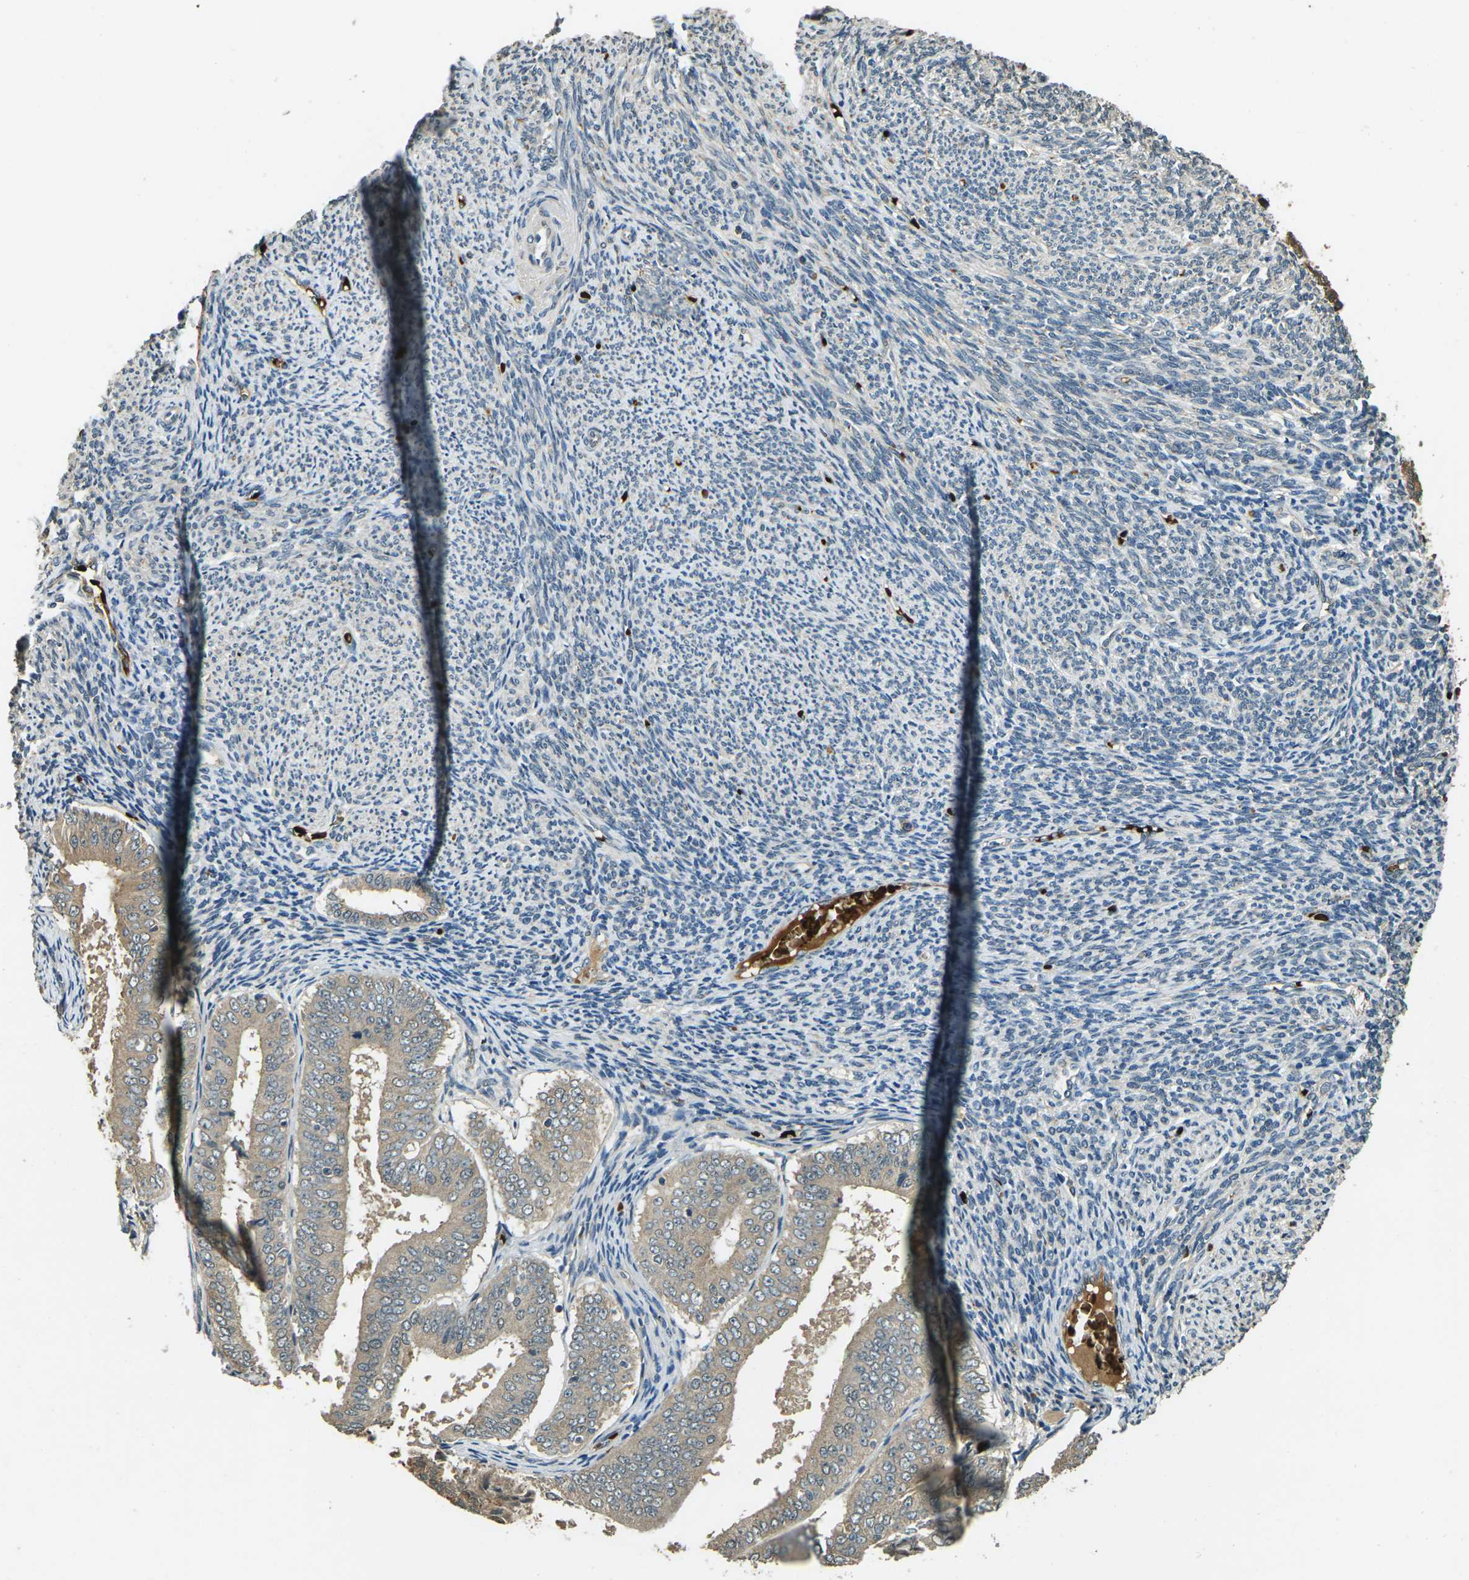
{"staining": {"intensity": "weak", "quantity": ">75%", "location": "cytoplasmic/membranous"}, "tissue": "endometrial cancer", "cell_type": "Tumor cells", "image_type": "cancer", "snomed": [{"axis": "morphology", "description": "Adenocarcinoma, NOS"}, {"axis": "topography", "description": "Endometrium"}], "caption": "Immunohistochemical staining of human endometrial cancer (adenocarcinoma) exhibits low levels of weak cytoplasmic/membranous protein staining in about >75% of tumor cells.", "gene": "TOR1A", "patient": {"sex": "female", "age": 63}}